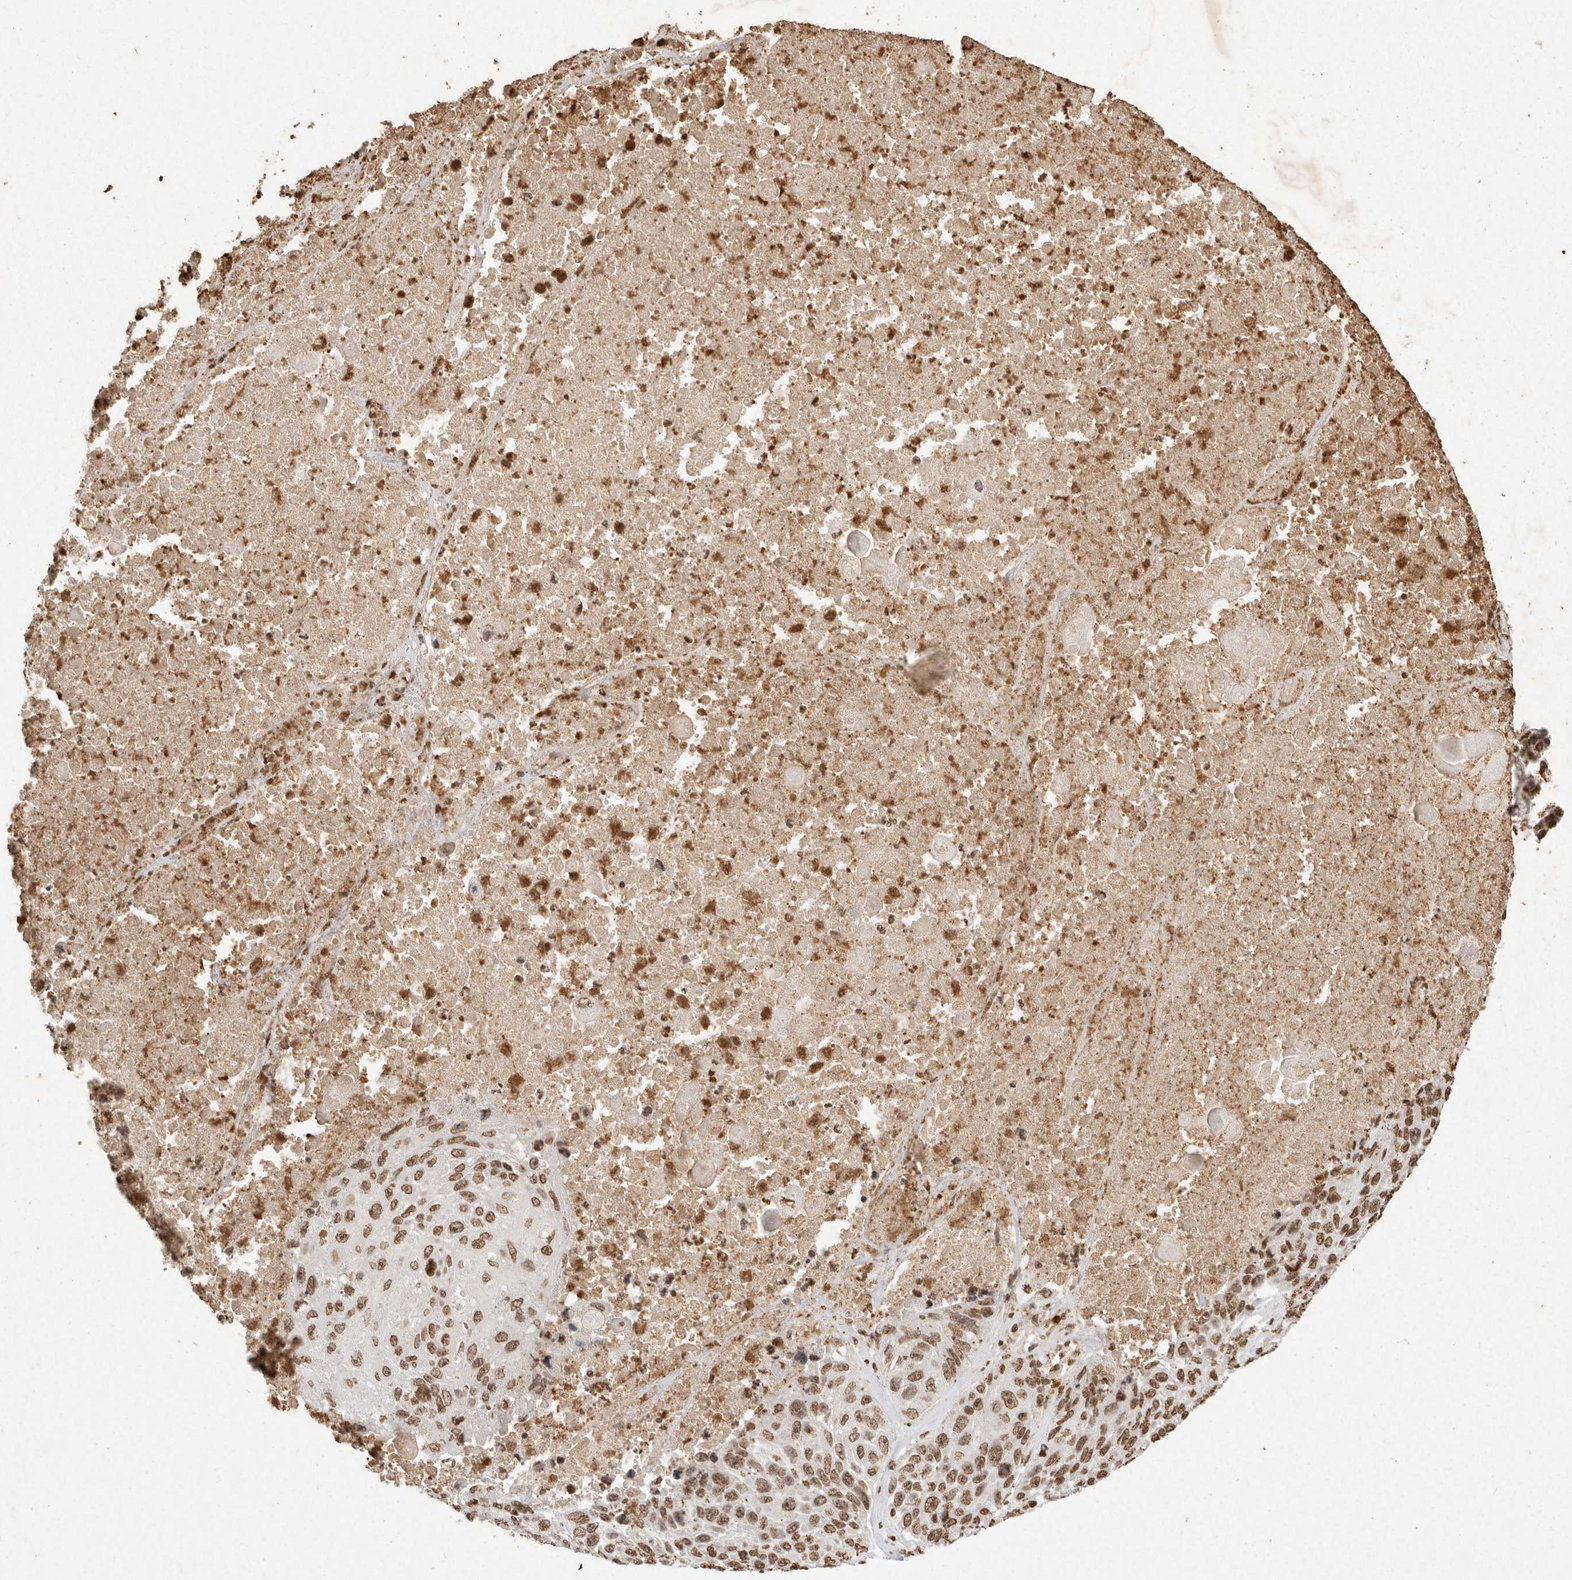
{"staining": {"intensity": "moderate", "quantity": ">75%", "location": "nuclear"}, "tissue": "lung cancer", "cell_type": "Tumor cells", "image_type": "cancer", "snomed": [{"axis": "morphology", "description": "Squamous cell carcinoma, NOS"}, {"axis": "topography", "description": "Lung"}], "caption": "Brown immunohistochemical staining in human lung squamous cell carcinoma demonstrates moderate nuclear staining in about >75% of tumor cells.", "gene": "NKX3-2", "patient": {"sex": "male", "age": 61}}